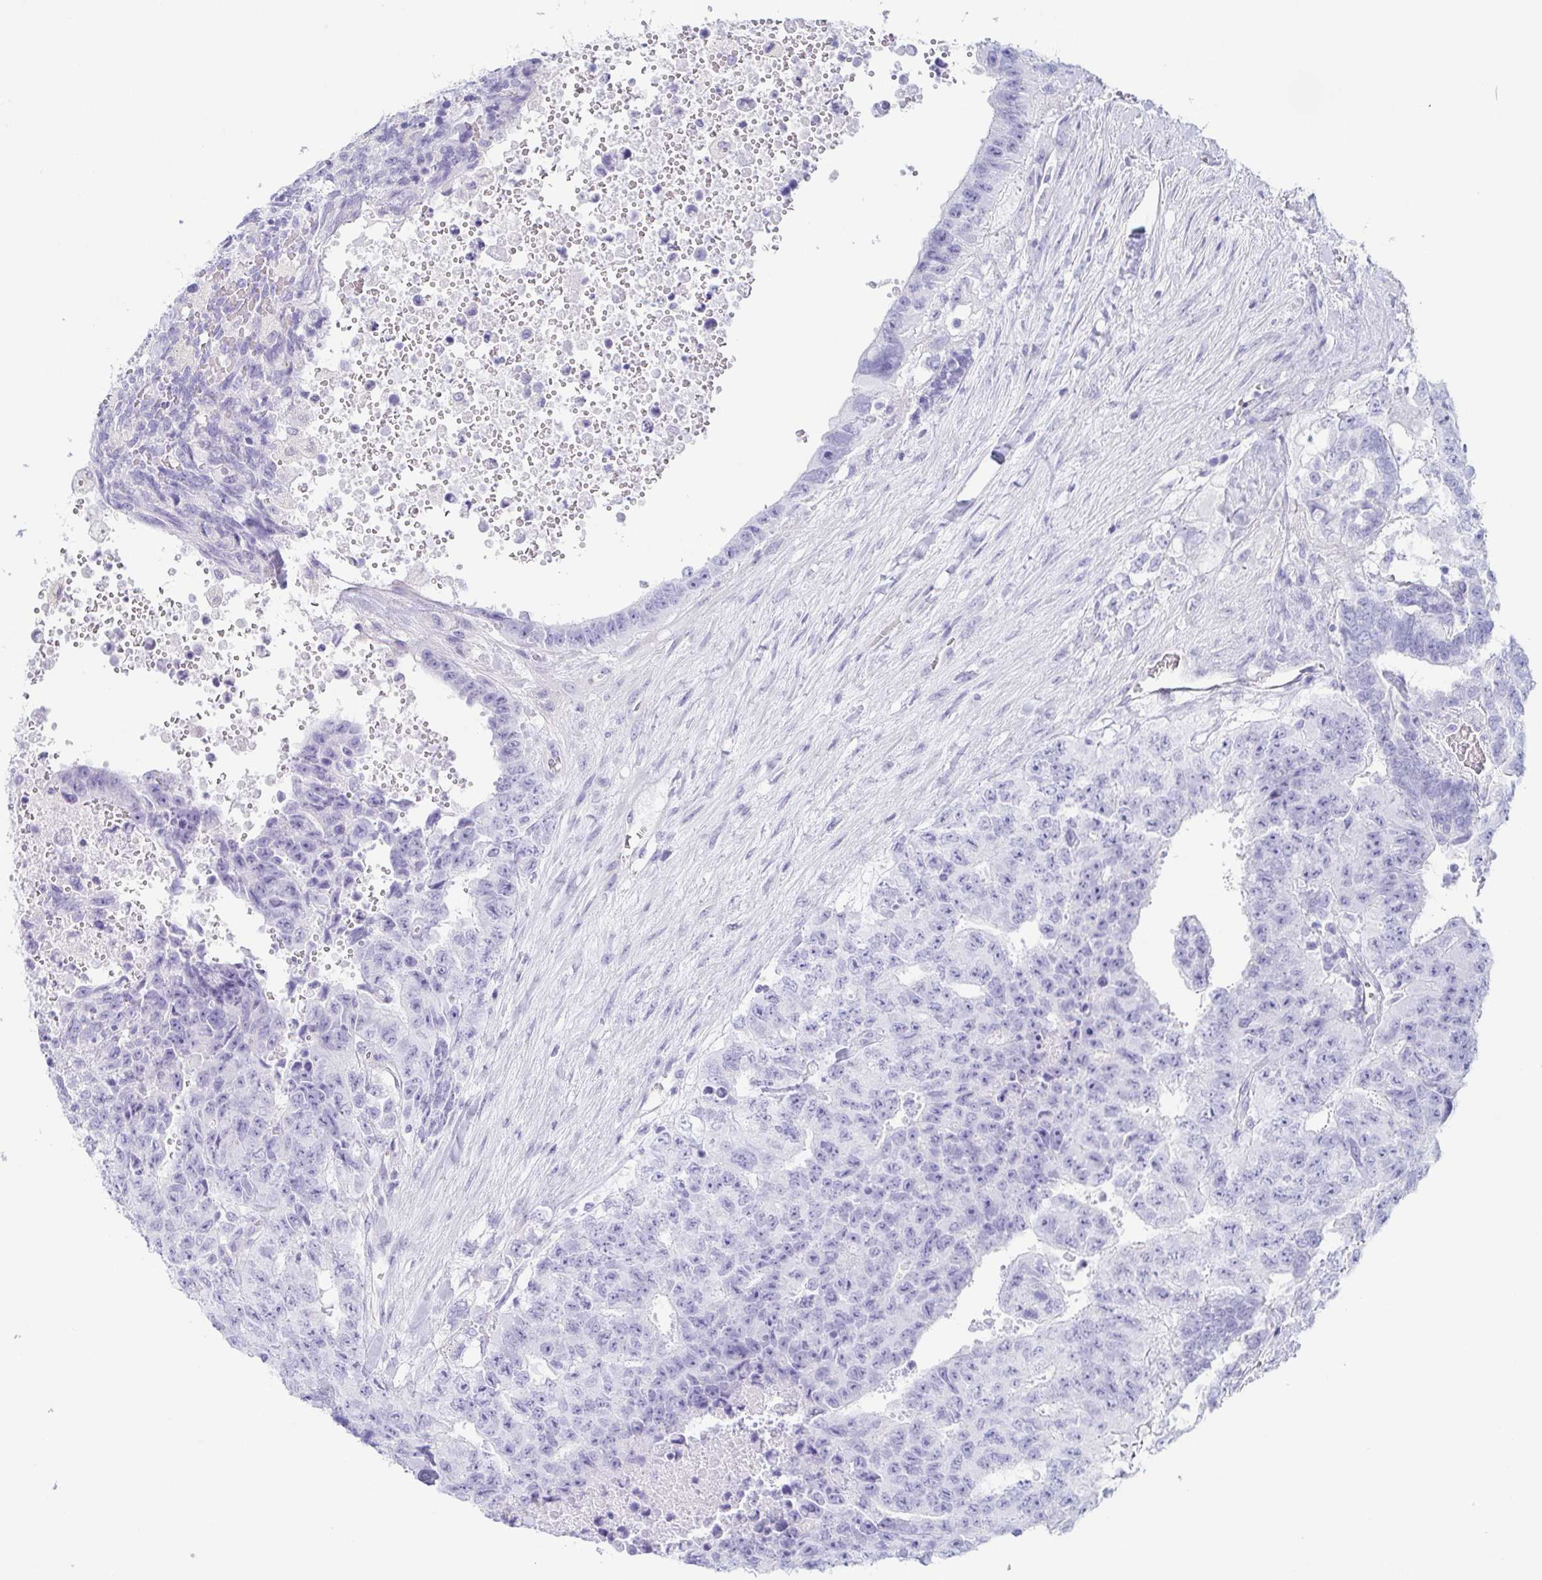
{"staining": {"intensity": "negative", "quantity": "none", "location": "none"}, "tissue": "testis cancer", "cell_type": "Tumor cells", "image_type": "cancer", "snomed": [{"axis": "morphology", "description": "Carcinoma, Embryonal, NOS"}, {"axis": "topography", "description": "Testis"}], "caption": "Testis cancer was stained to show a protein in brown. There is no significant expression in tumor cells.", "gene": "PRR4", "patient": {"sex": "male", "age": 24}}